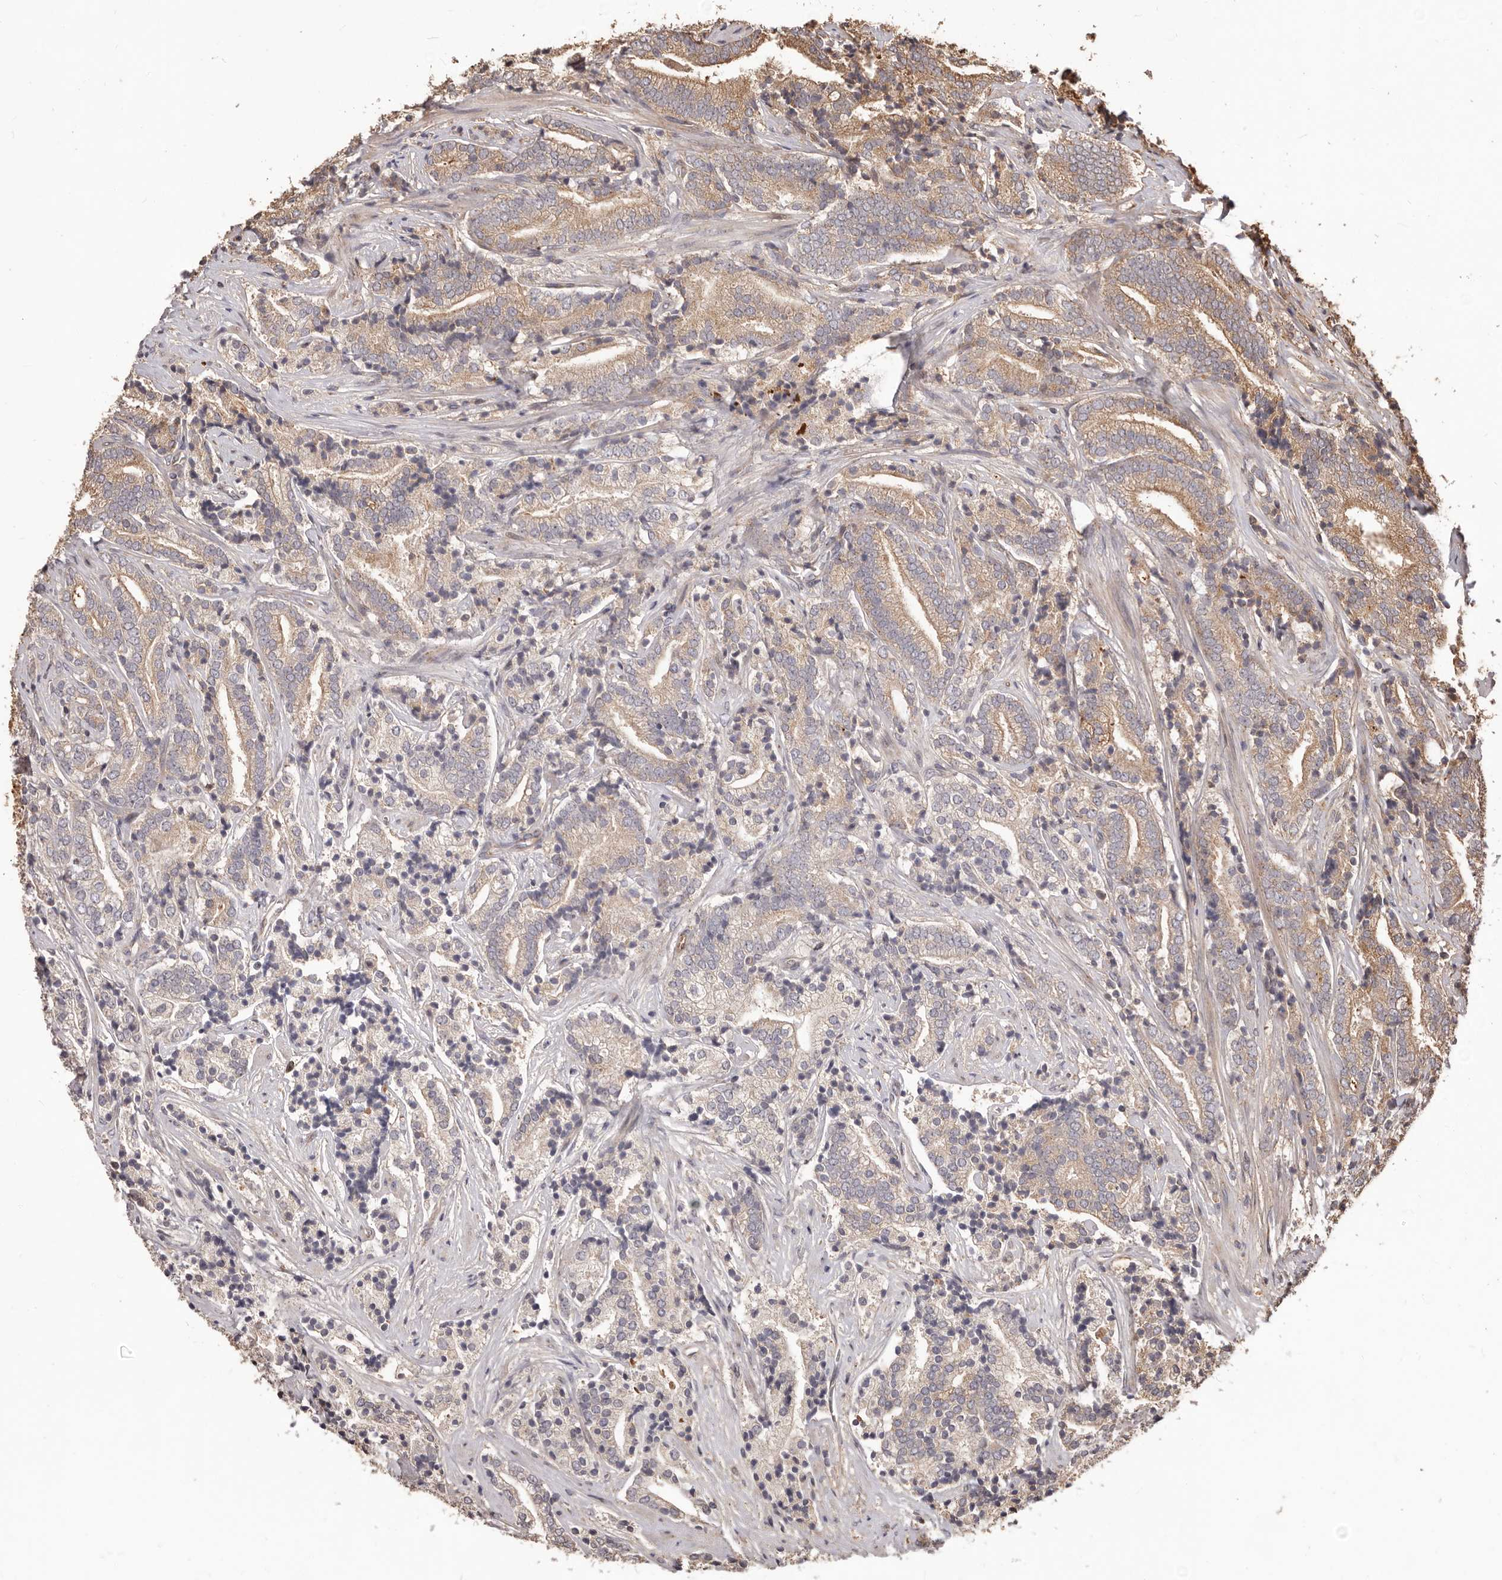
{"staining": {"intensity": "weak", "quantity": "25%-75%", "location": "cytoplasmic/membranous"}, "tissue": "prostate cancer", "cell_type": "Tumor cells", "image_type": "cancer", "snomed": [{"axis": "morphology", "description": "Adenocarcinoma, High grade"}, {"axis": "topography", "description": "Prostate"}], "caption": "A low amount of weak cytoplasmic/membranous staining is appreciated in about 25%-75% of tumor cells in prostate cancer (adenocarcinoma (high-grade)) tissue.", "gene": "MTO1", "patient": {"sex": "male", "age": 57}}